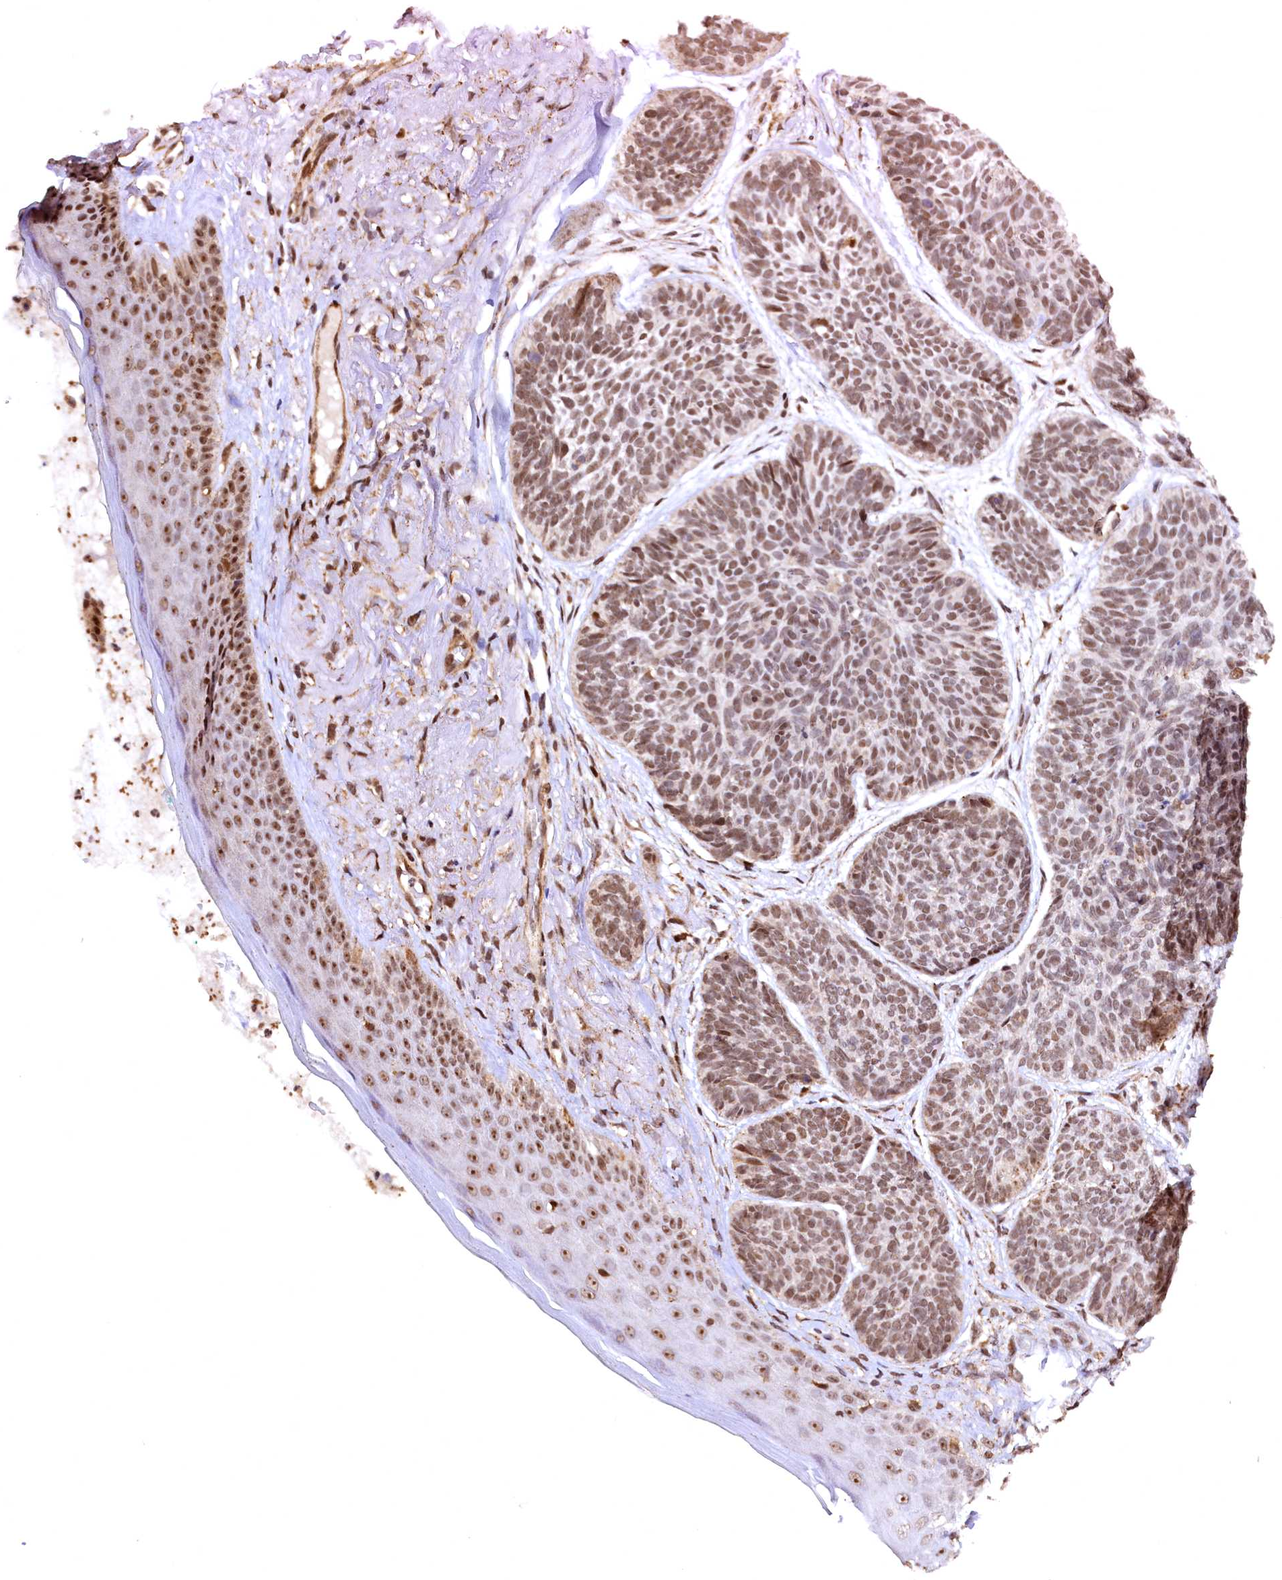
{"staining": {"intensity": "moderate", "quantity": ">75%", "location": "nuclear"}, "tissue": "skin cancer", "cell_type": "Tumor cells", "image_type": "cancer", "snomed": [{"axis": "morphology", "description": "Normal tissue, NOS"}, {"axis": "morphology", "description": "Basal cell carcinoma"}, {"axis": "topography", "description": "Skin"}], "caption": "DAB immunohistochemical staining of skin cancer (basal cell carcinoma) shows moderate nuclear protein positivity in about >75% of tumor cells. The staining was performed using DAB, with brown indicating positive protein expression. Nuclei are stained blue with hematoxylin.", "gene": "PDS5B", "patient": {"sex": "male", "age": 66}}